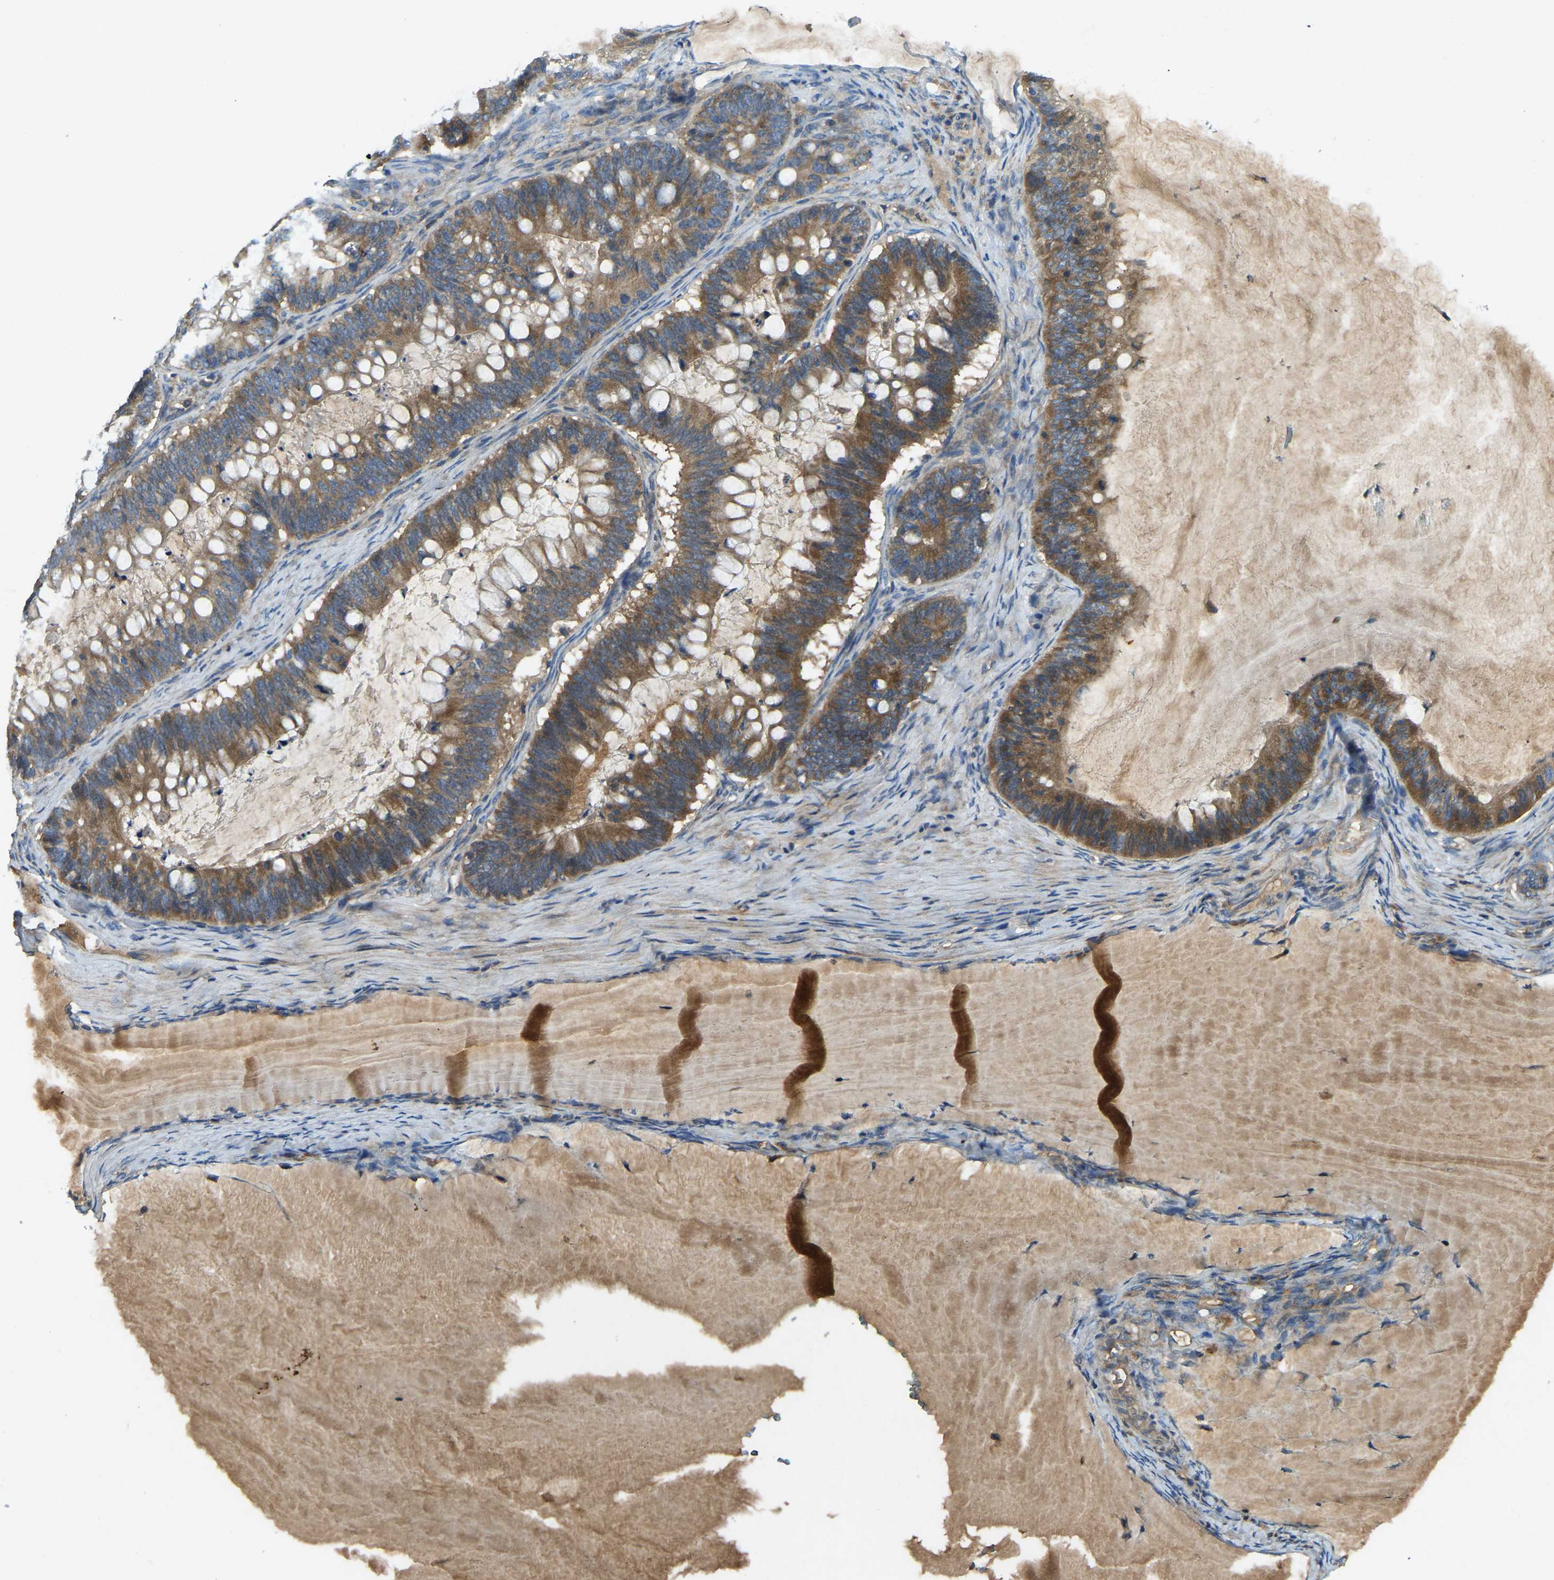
{"staining": {"intensity": "moderate", "quantity": ">75%", "location": "cytoplasmic/membranous"}, "tissue": "ovarian cancer", "cell_type": "Tumor cells", "image_type": "cancer", "snomed": [{"axis": "morphology", "description": "Cystadenocarcinoma, mucinous, NOS"}, {"axis": "topography", "description": "Ovary"}], "caption": "The histopathology image displays immunohistochemical staining of ovarian cancer. There is moderate cytoplasmic/membranous positivity is appreciated in about >75% of tumor cells.", "gene": "ATP8B1", "patient": {"sex": "female", "age": 61}}